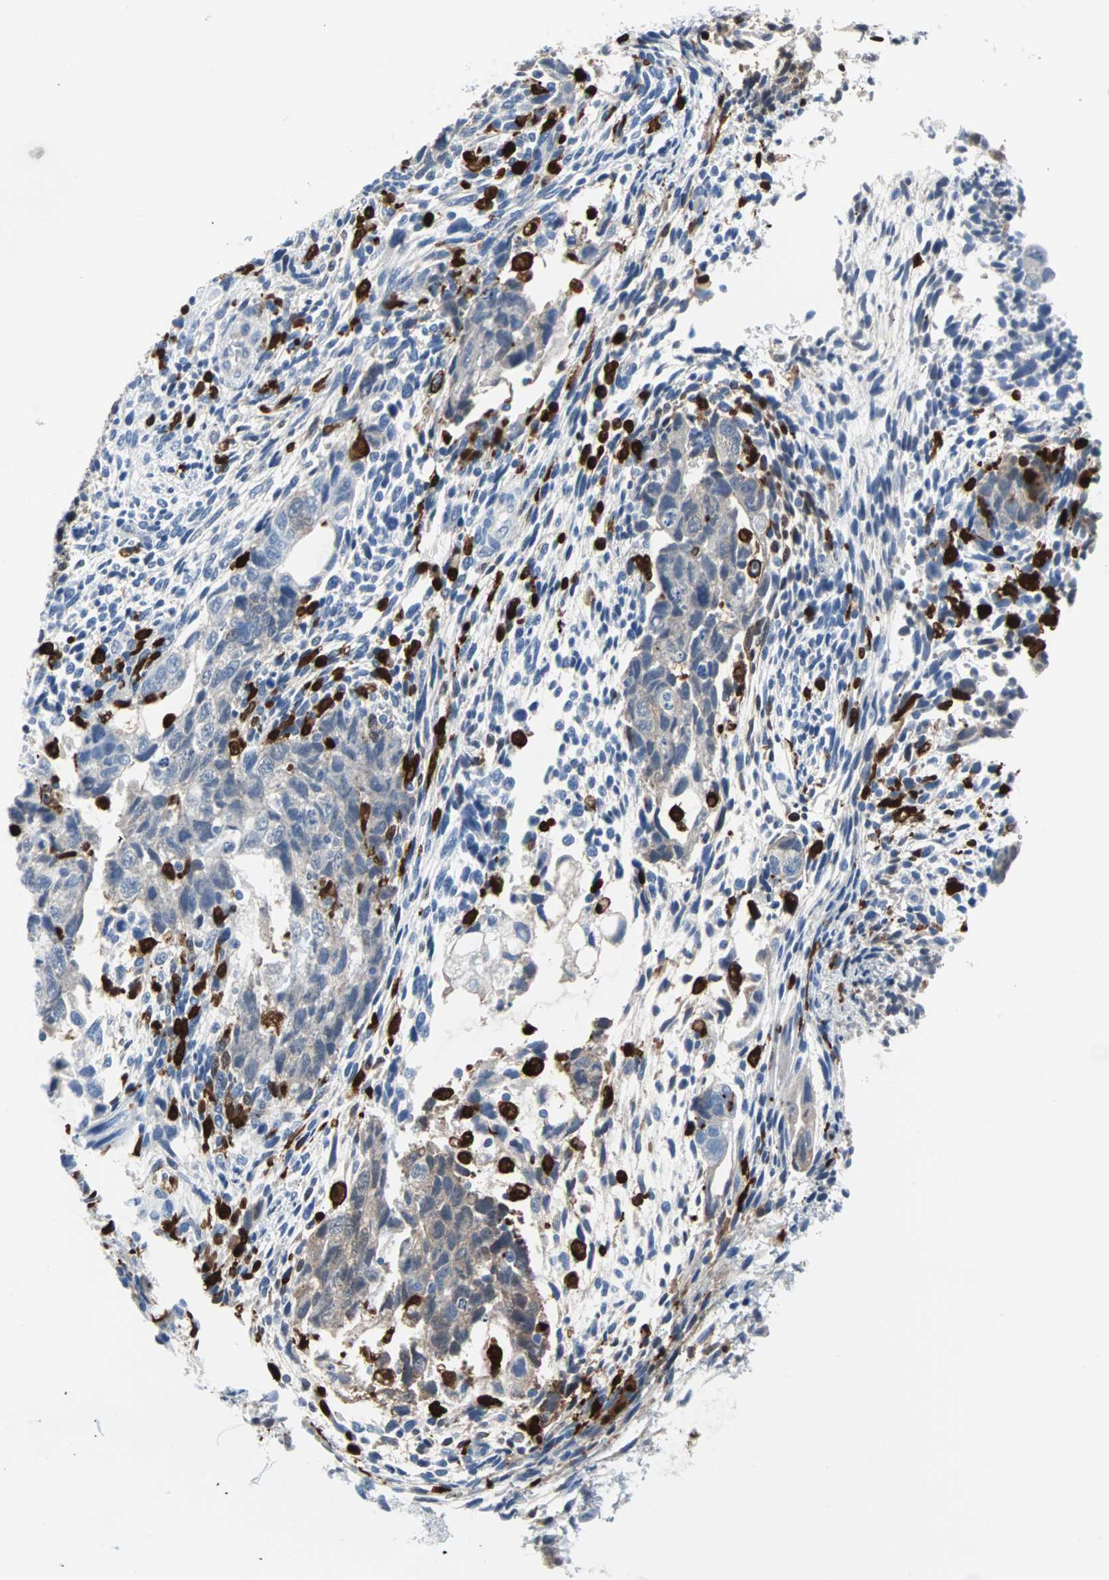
{"staining": {"intensity": "weak", "quantity": "25%-75%", "location": "cytoplasmic/membranous"}, "tissue": "testis cancer", "cell_type": "Tumor cells", "image_type": "cancer", "snomed": [{"axis": "morphology", "description": "Normal tissue, NOS"}, {"axis": "morphology", "description": "Carcinoma, Embryonal, NOS"}, {"axis": "topography", "description": "Testis"}], "caption": "This image shows immunohistochemistry staining of human embryonal carcinoma (testis), with low weak cytoplasmic/membranous staining in approximately 25%-75% of tumor cells.", "gene": "SYK", "patient": {"sex": "male", "age": 36}}